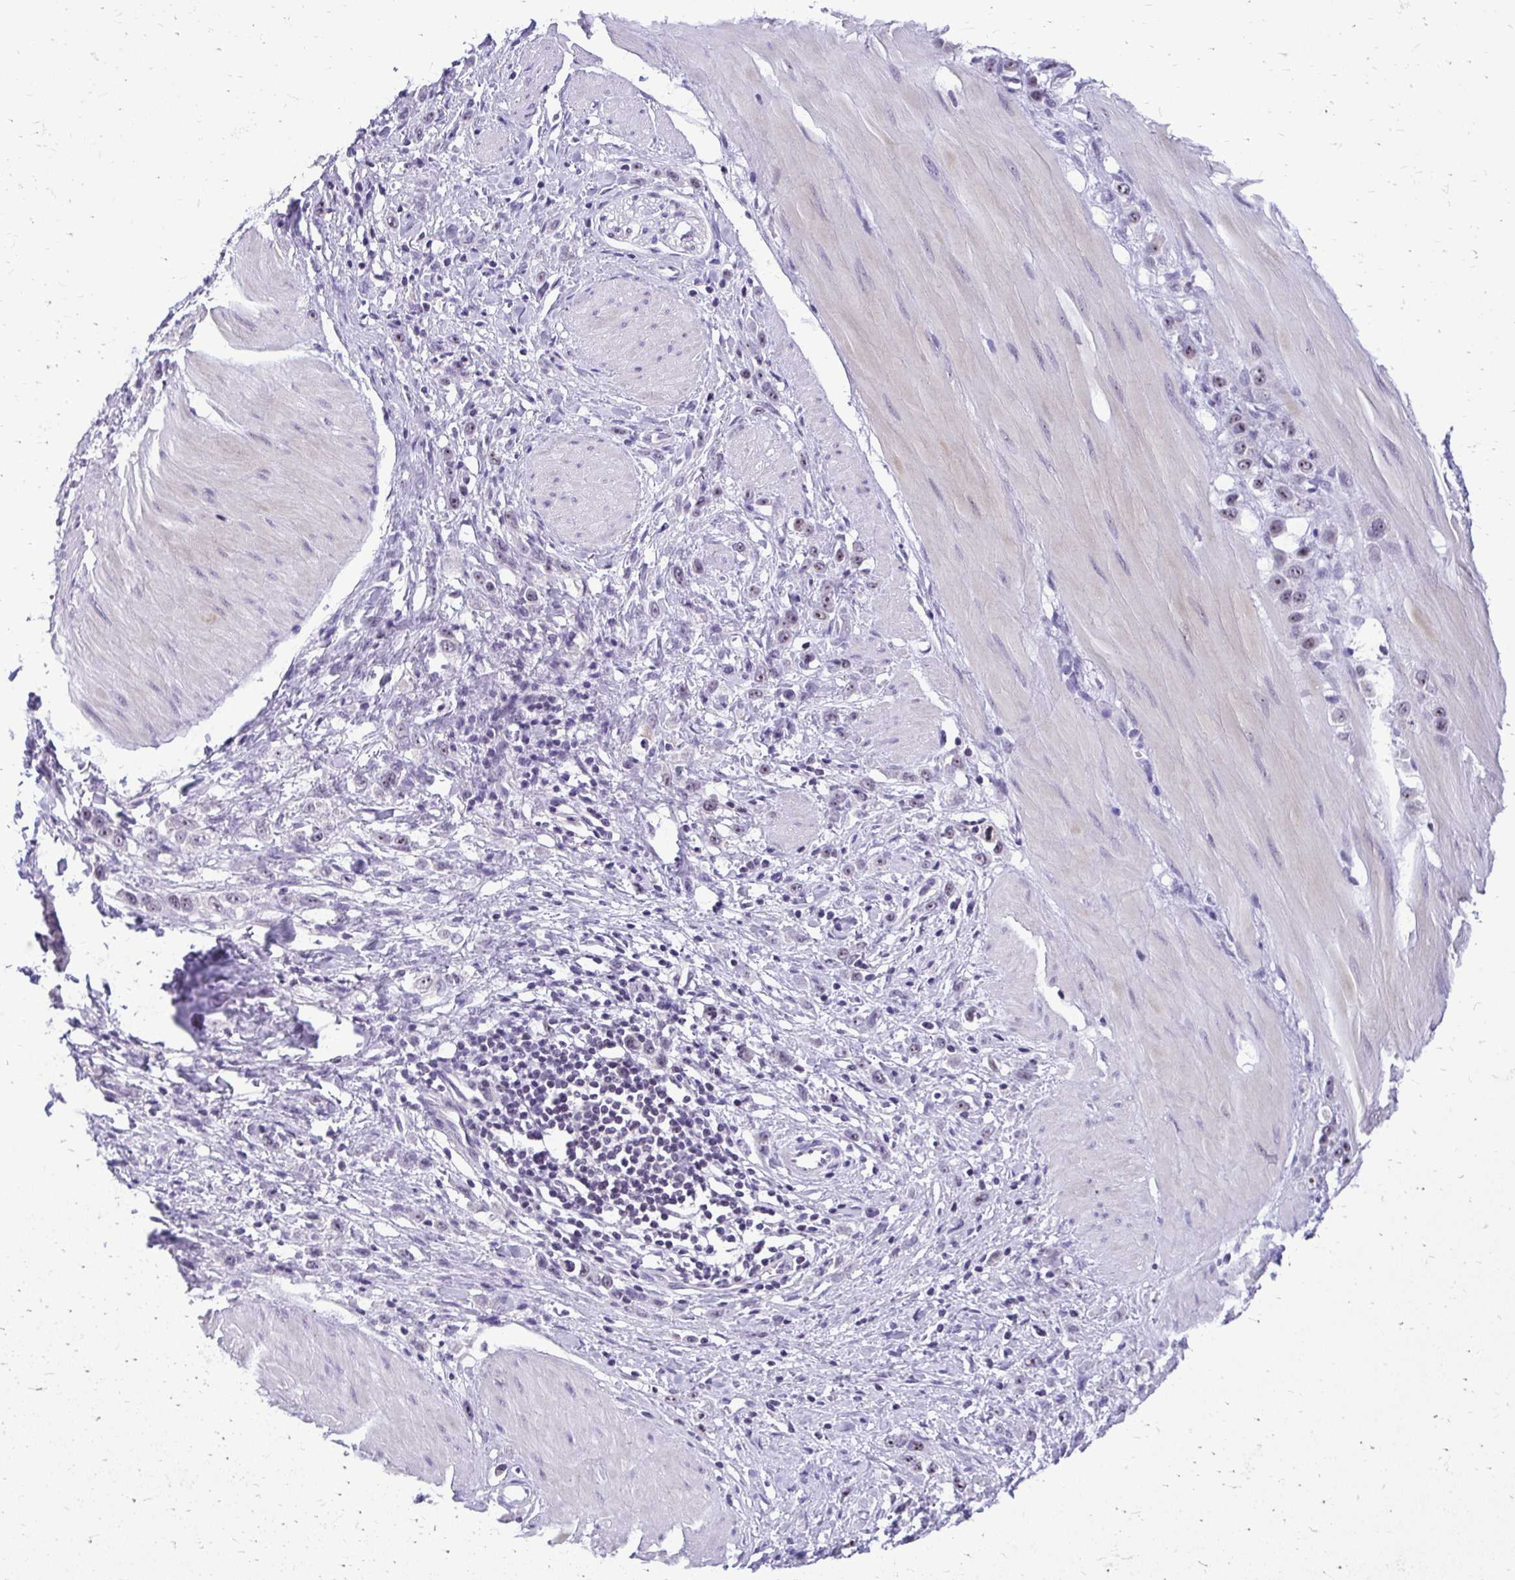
{"staining": {"intensity": "negative", "quantity": "none", "location": "none"}, "tissue": "stomach cancer", "cell_type": "Tumor cells", "image_type": "cancer", "snomed": [{"axis": "morphology", "description": "Adenocarcinoma, NOS"}, {"axis": "topography", "description": "Stomach"}], "caption": "A histopathology image of stomach adenocarcinoma stained for a protein exhibits no brown staining in tumor cells. Nuclei are stained in blue.", "gene": "NIFK", "patient": {"sex": "male", "age": 47}}